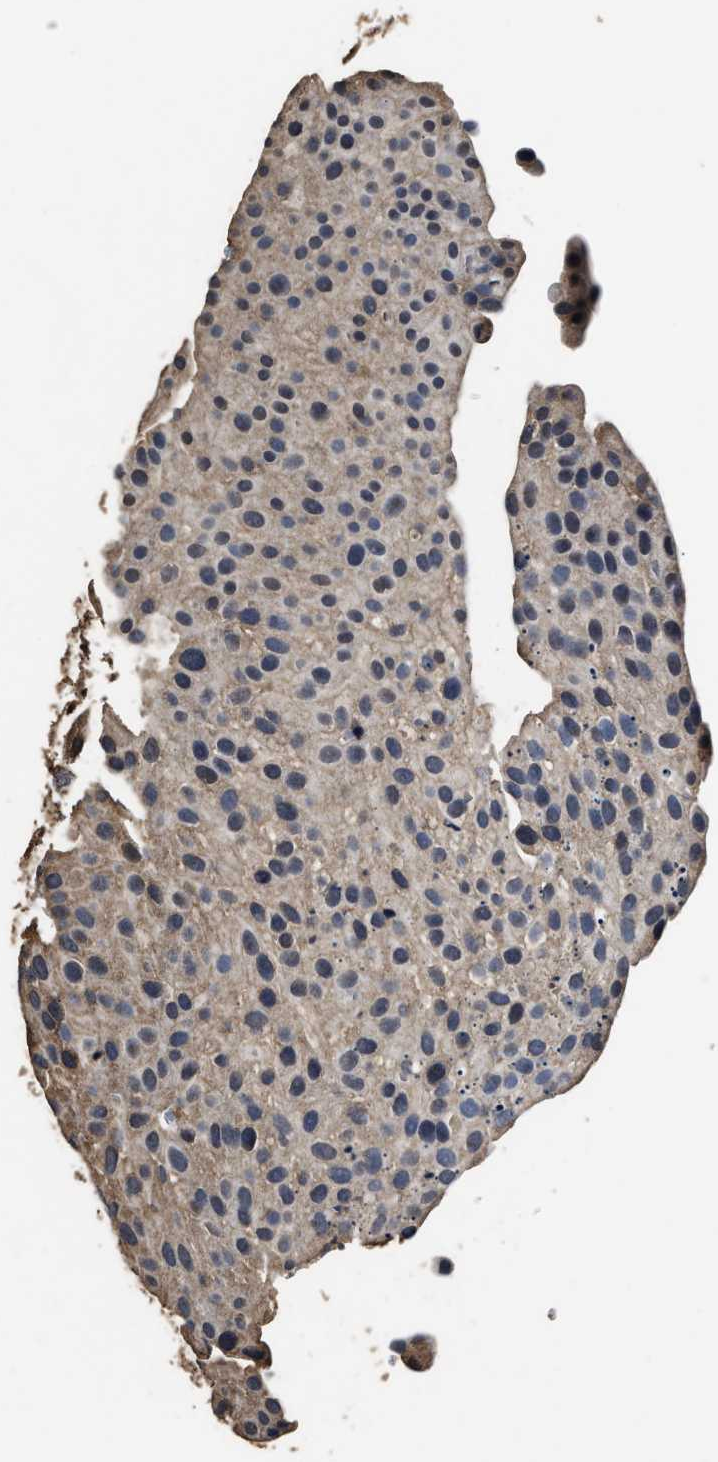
{"staining": {"intensity": "moderate", "quantity": ">75%", "location": "cytoplasmic/membranous"}, "tissue": "urothelial cancer", "cell_type": "Tumor cells", "image_type": "cancer", "snomed": [{"axis": "morphology", "description": "Urothelial carcinoma, Low grade"}, {"axis": "topography", "description": "Smooth muscle"}, {"axis": "topography", "description": "Urinary bladder"}], "caption": "Brown immunohistochemical staining in human urothelial cancer exhibits moderate cytoplasmic/membranous expression in about >75% of tumor cells.", "gene": "YWHAE", "patient": {"sex": "male", "age": 60}}